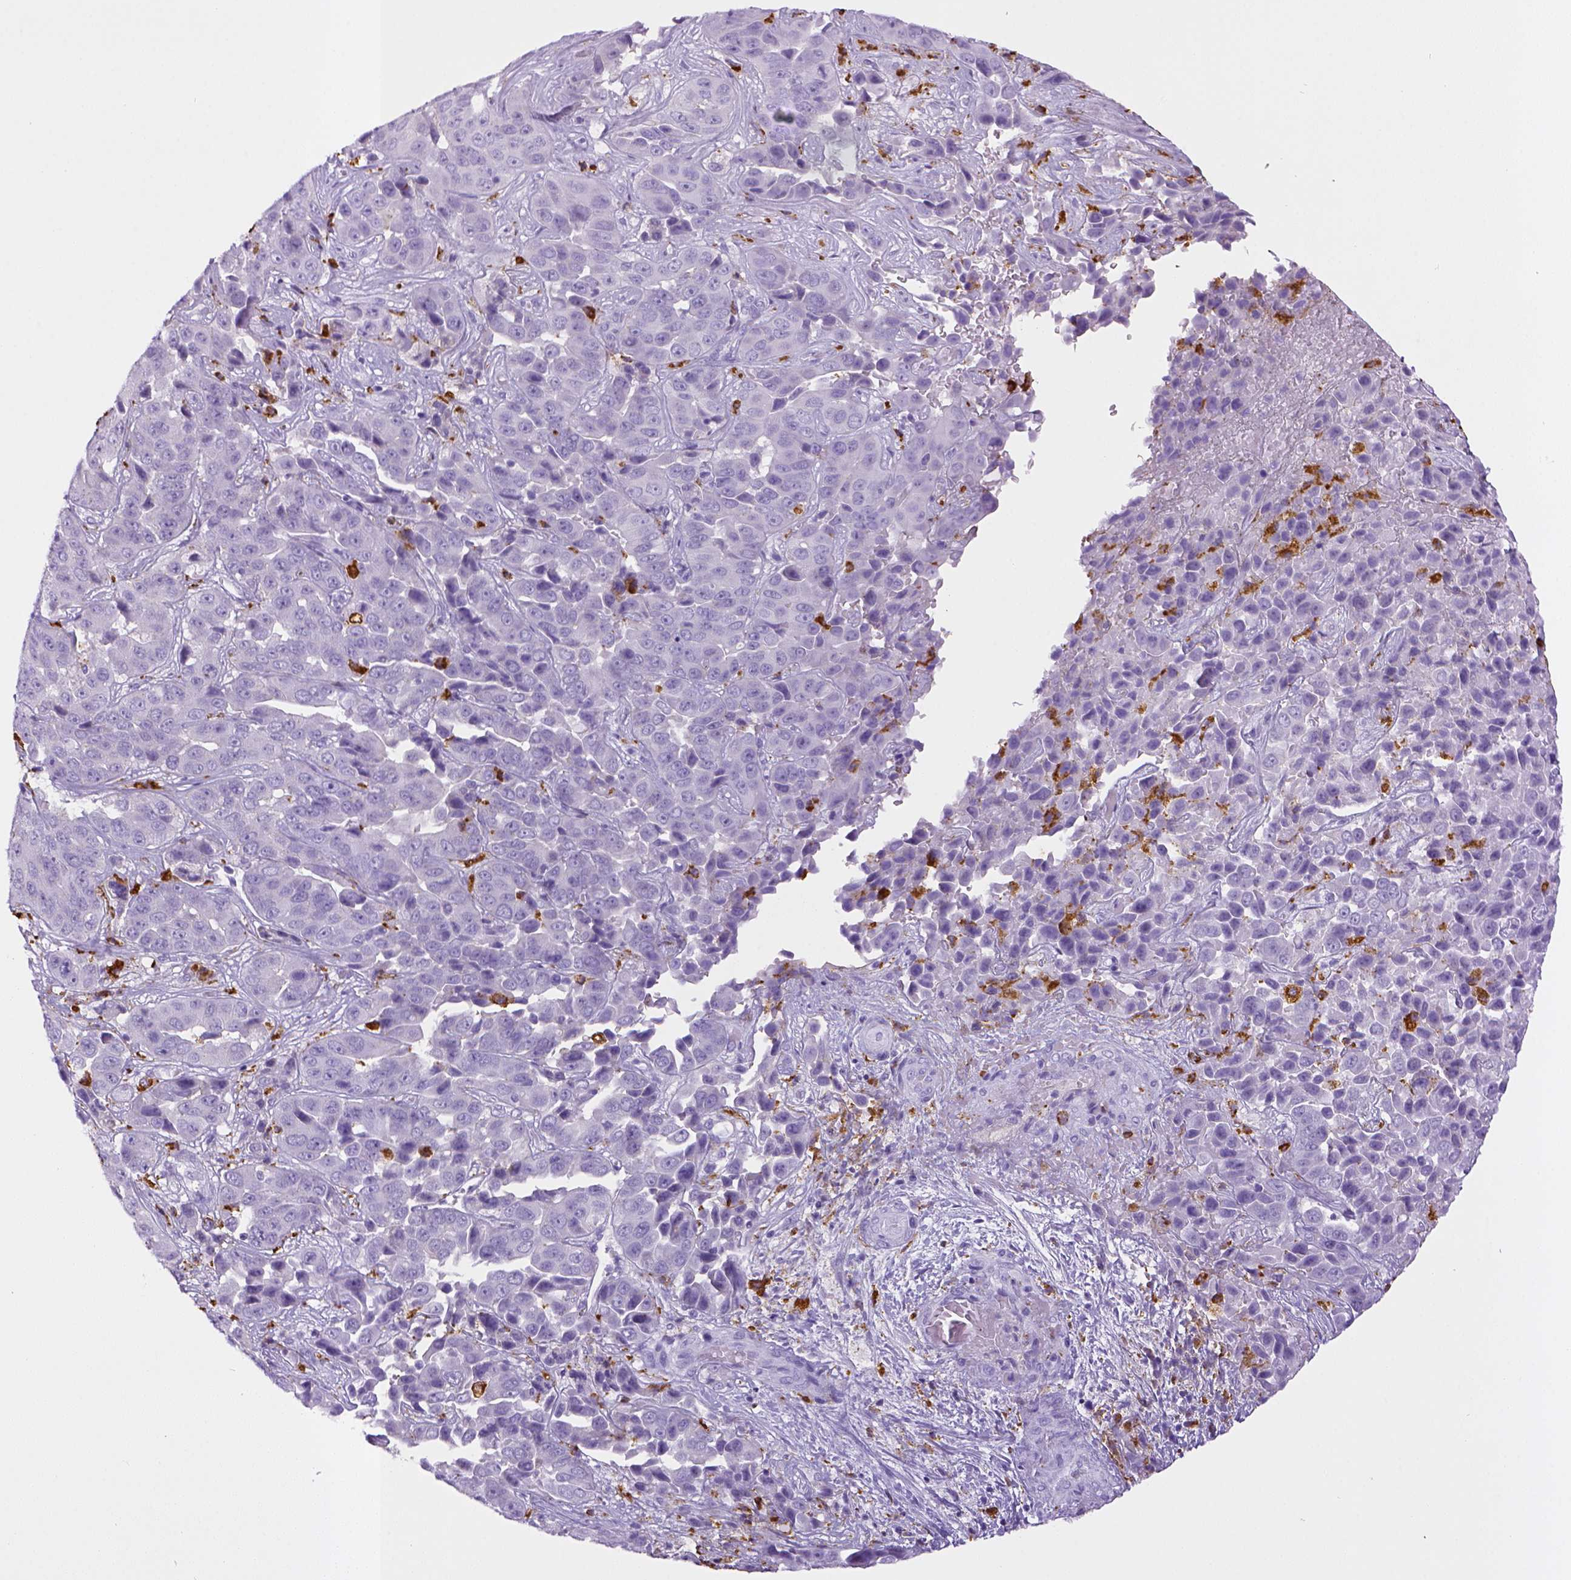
{"staining": {"intensity": "negative", "quantity": "none", "location": "none"}, "tissue": "liver cancer", "cell_type": "Tumor cells", "image_type": "cancer", "snomed": [{"axis": "morphology", "description": "Cholangiocarcinoma"}, {"axis": "topography", "description": "Liver"}], "caption": "There is no significant positivity in tumor cells of liver cancer (cholangiocarcinoma).", "gene": "CD68", "patient": {"sex": "female", "age": 52}}